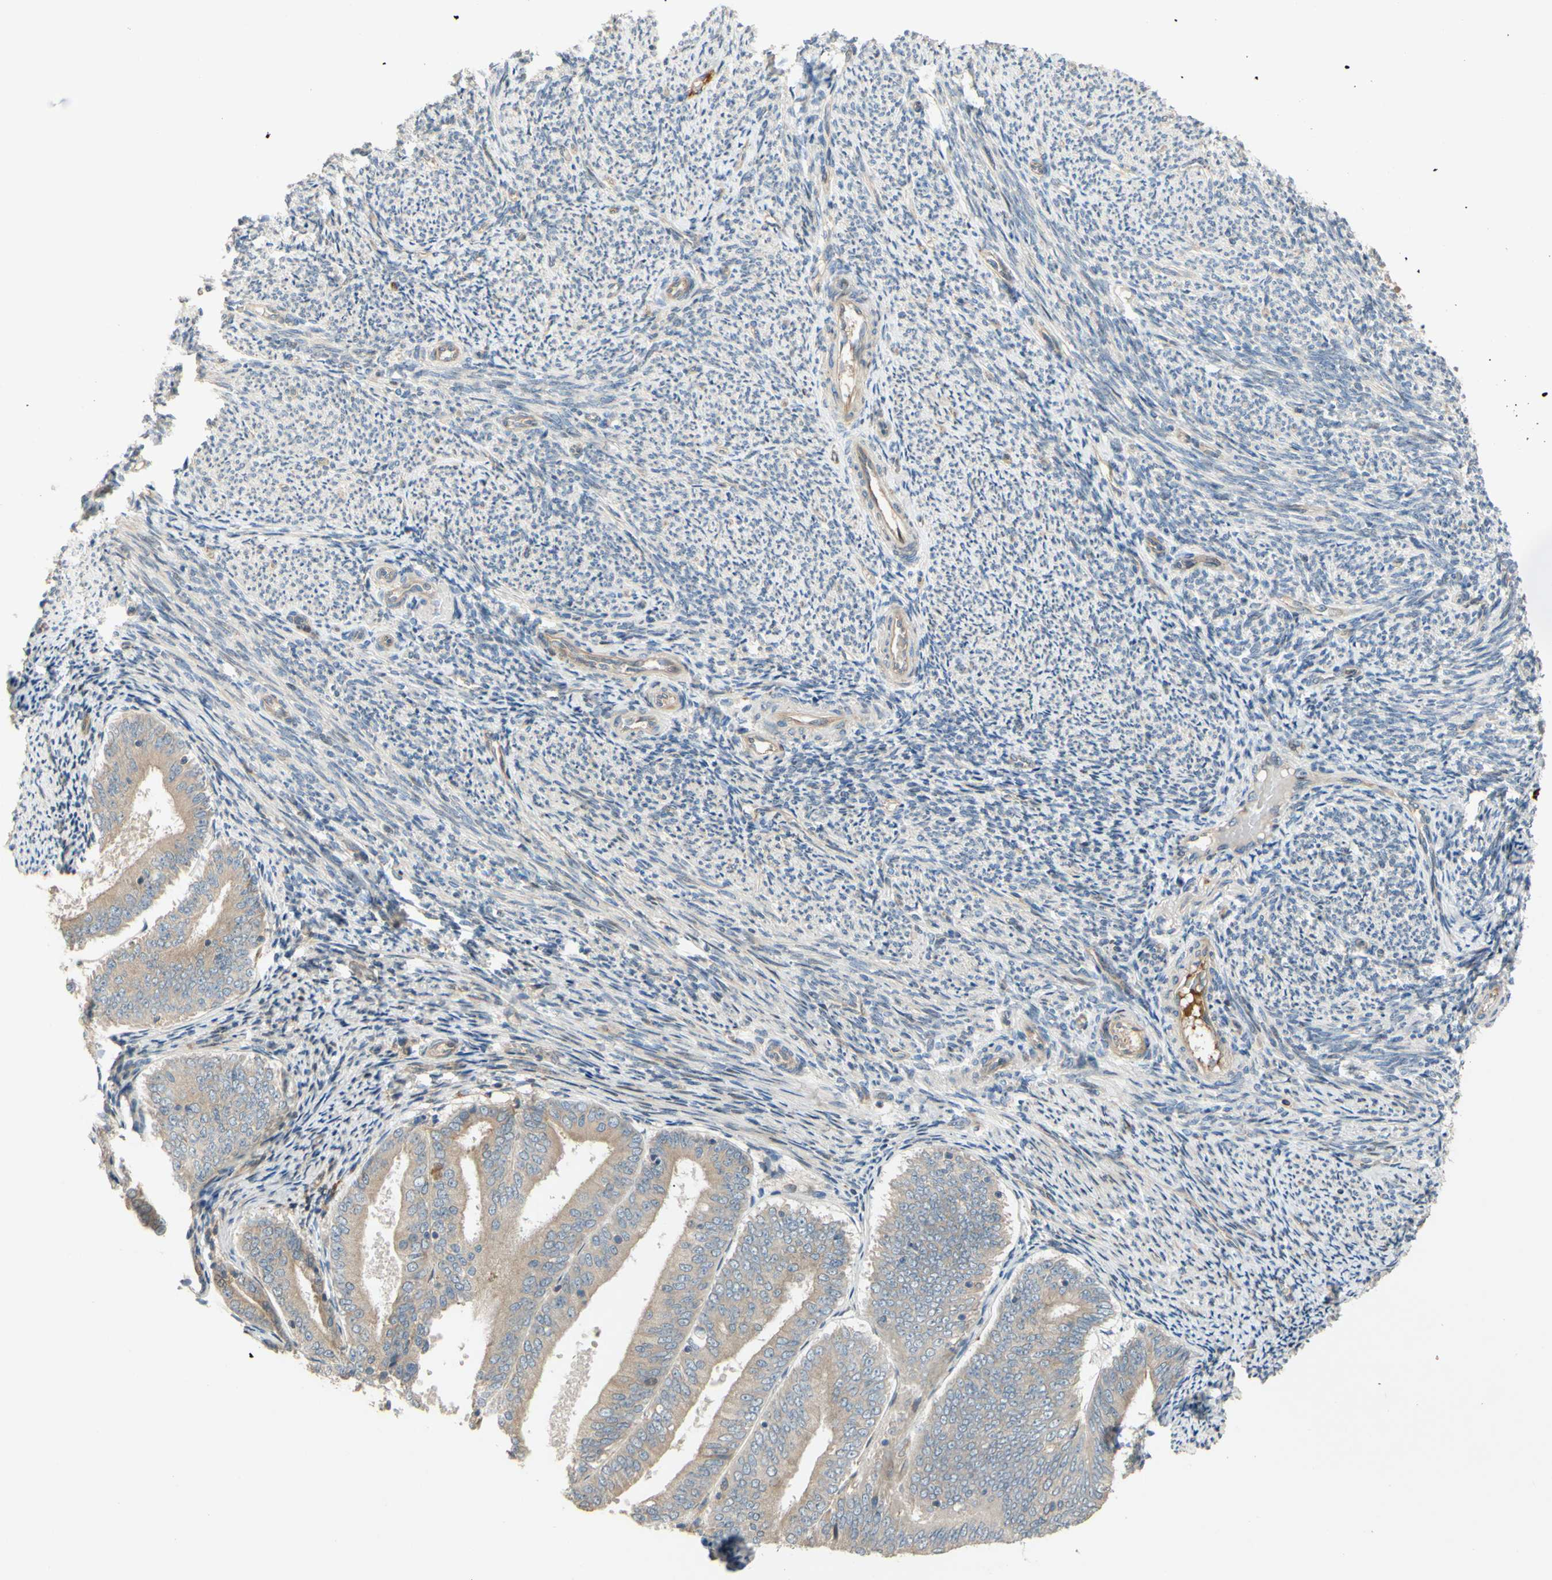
{"staining": {"intensity": "weak", "quantity": ">75%", "location": "cytoplasmic/membranous"}, "tissue": "endometrial cancer", "cell_type": "Tumor cells", "image_type": "cancer", "snomed": [{"axis": "morphology", "description": "Adenocarcinoma, NOS"}, {"axis": "topography", "description": "Endometrium"}], "caption": "Human endometrial adenocarcinoma stained with a brown dye exhibits weak cytoplasmic/membranous positive staining in approximately >75% of tumor cells.", "gene": "SPTLC1", "patient": {"sex": "female", "age": 63}}